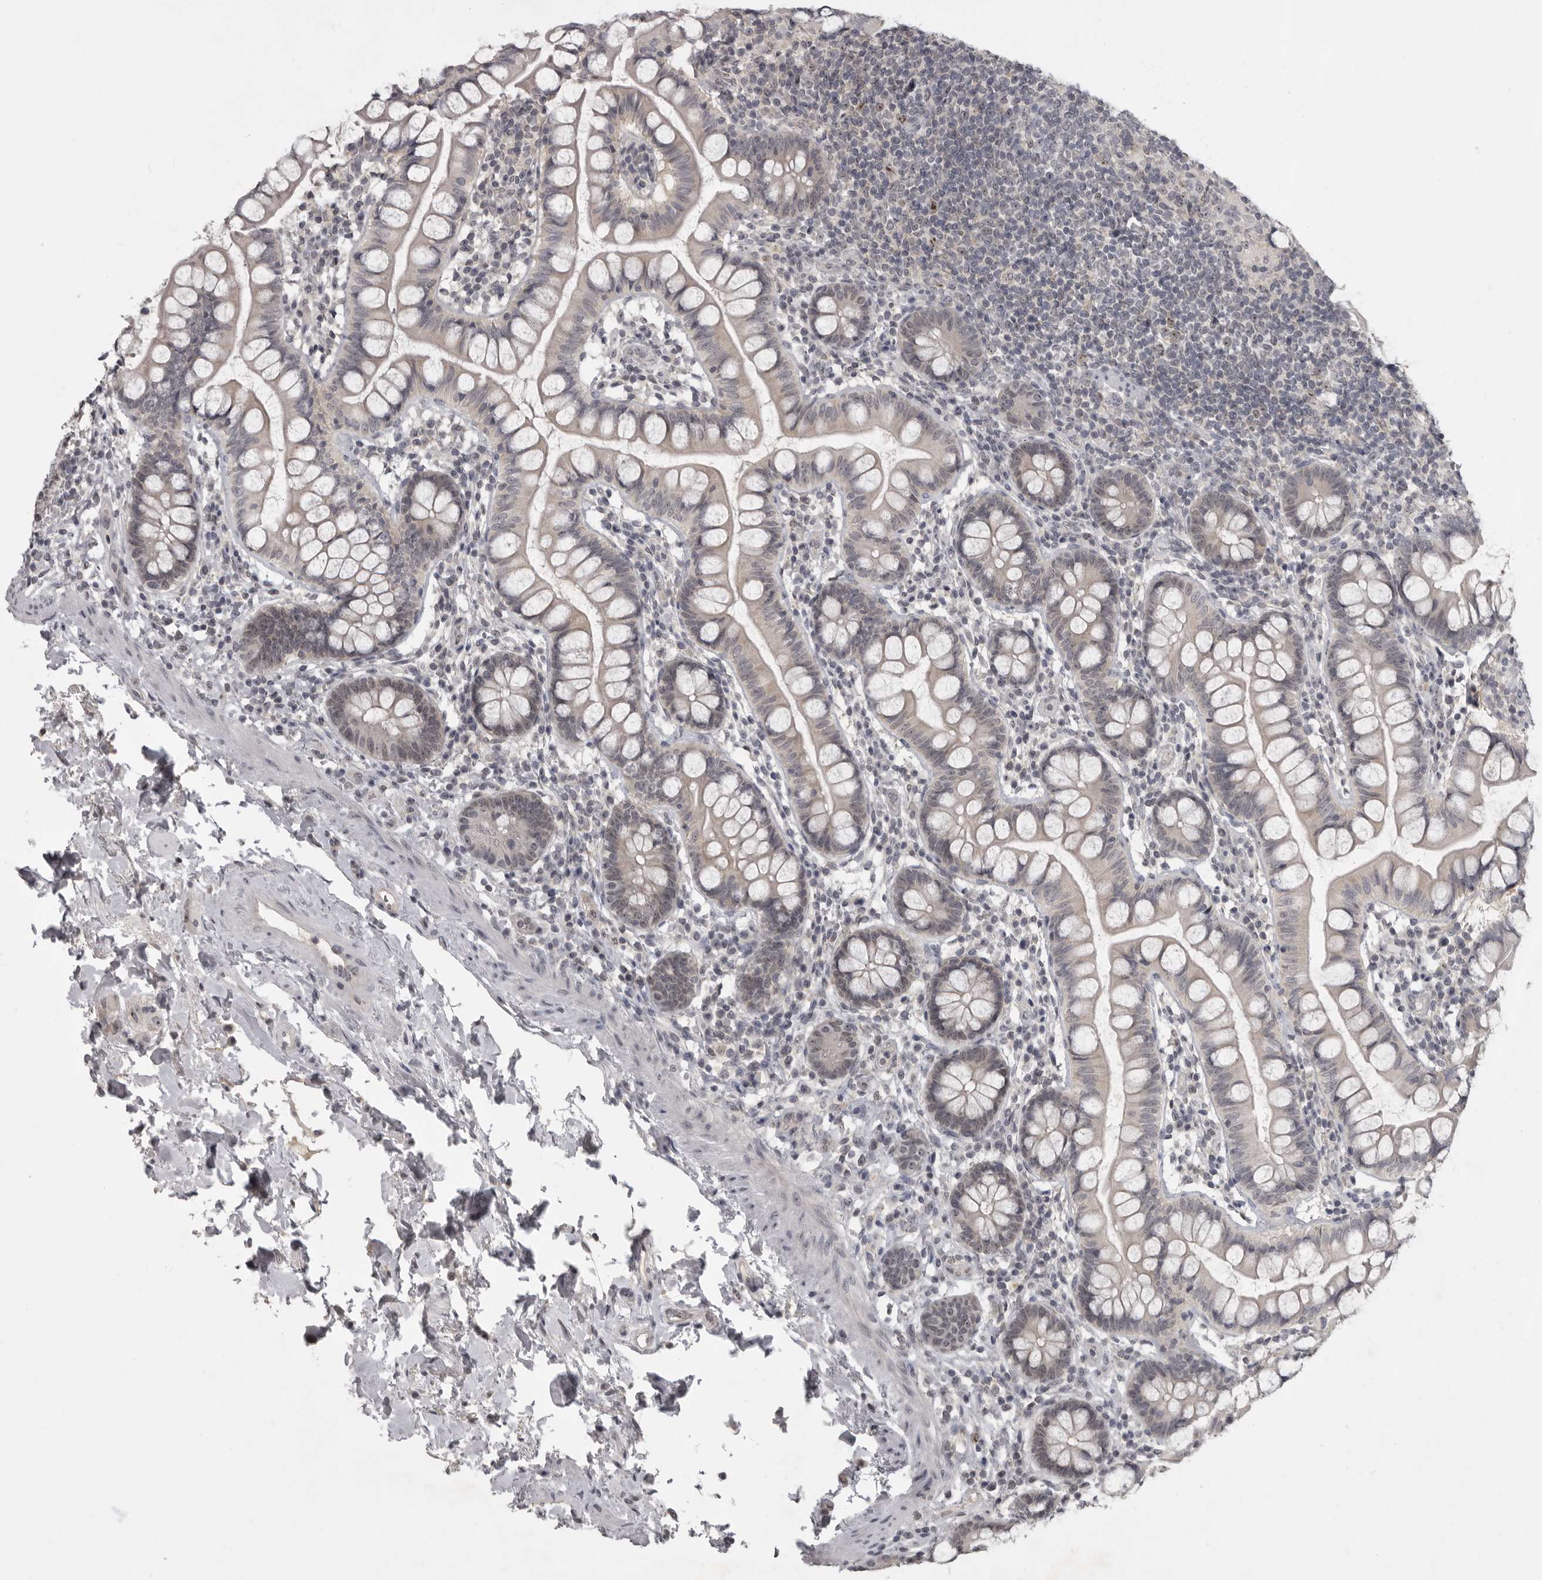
{"staining": {"intensity": "weak", "quantity": "<25%", "location": "nuclear"}, "tissue": "small intestine", "cell_type": "Glandular cells", "image_type": "normal", "snomed": [{"axis": "morphology", "description": "Normal tissue, NOS"}, {"axis": "topography", "description": "Small intestine"}], "caption": "Immunohistochemistry photomicrograph of unremarkable small intestine stained for a protein (brown), which shows no staining in glandular cells. The staining is performed using DAB brown chromogen with nuclei counter-stained in using hematoxylin.", "gene": "MRTO4", "patient": {"sex": "female", "age": 84}}